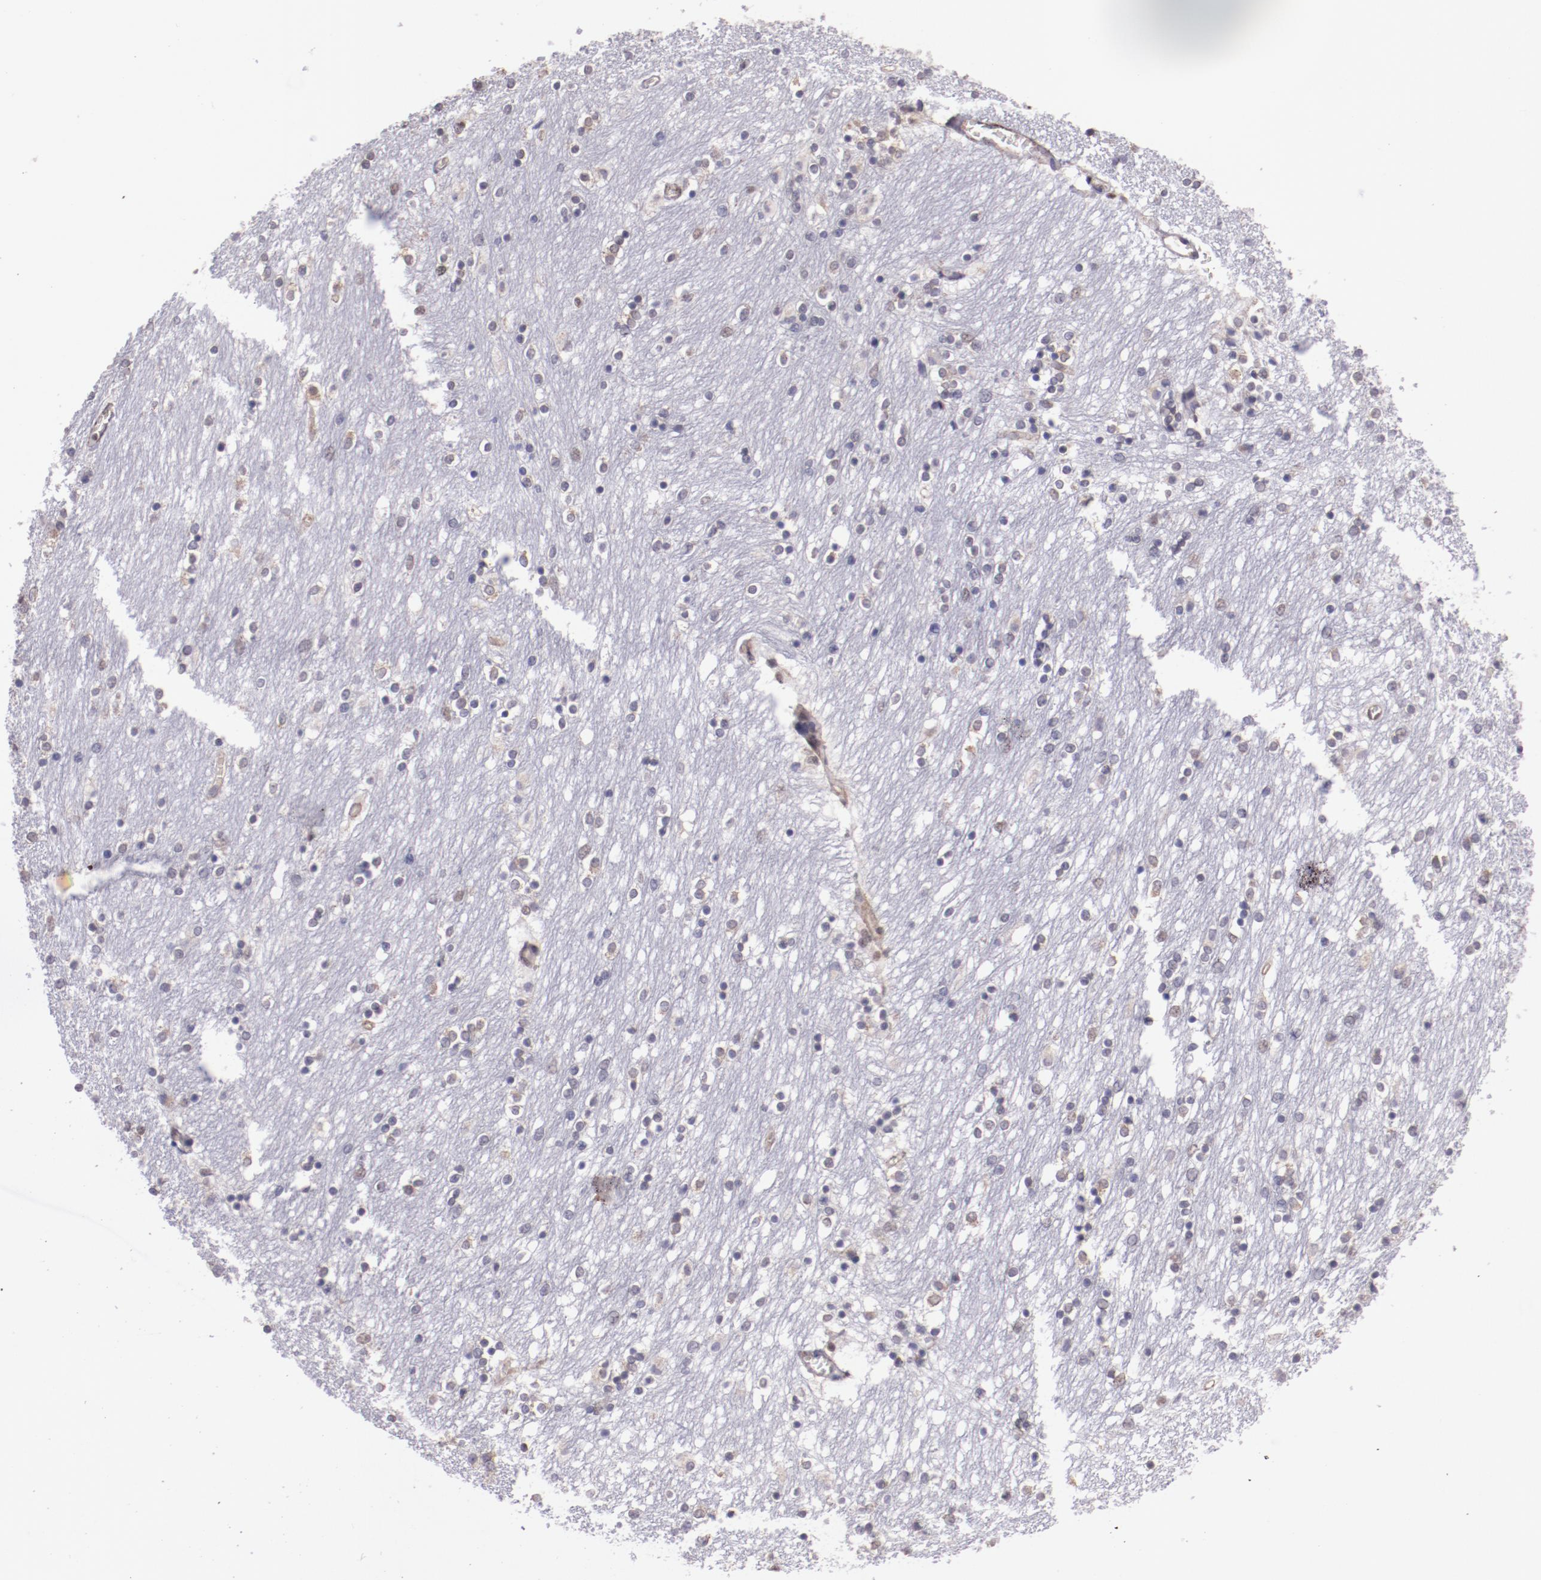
{"staining": {"intensity": "weak", "quantity": "<25%", "location": "nuclear"}, "tissue": "caudate", "cell_type": "Glial cells", "image_type": "normal", "snomed": [{"axis": "morphology", "description": "Normal tissue, NOS"}, {"axis": "topography", "description": "Lateral ventricle wall"}], "caption": "Immunohistochemical staining of normal human caudate reveals no significant expression in glial cells.", "gene": "ELF1", "patient": {"sex": "female", "age": 54}}